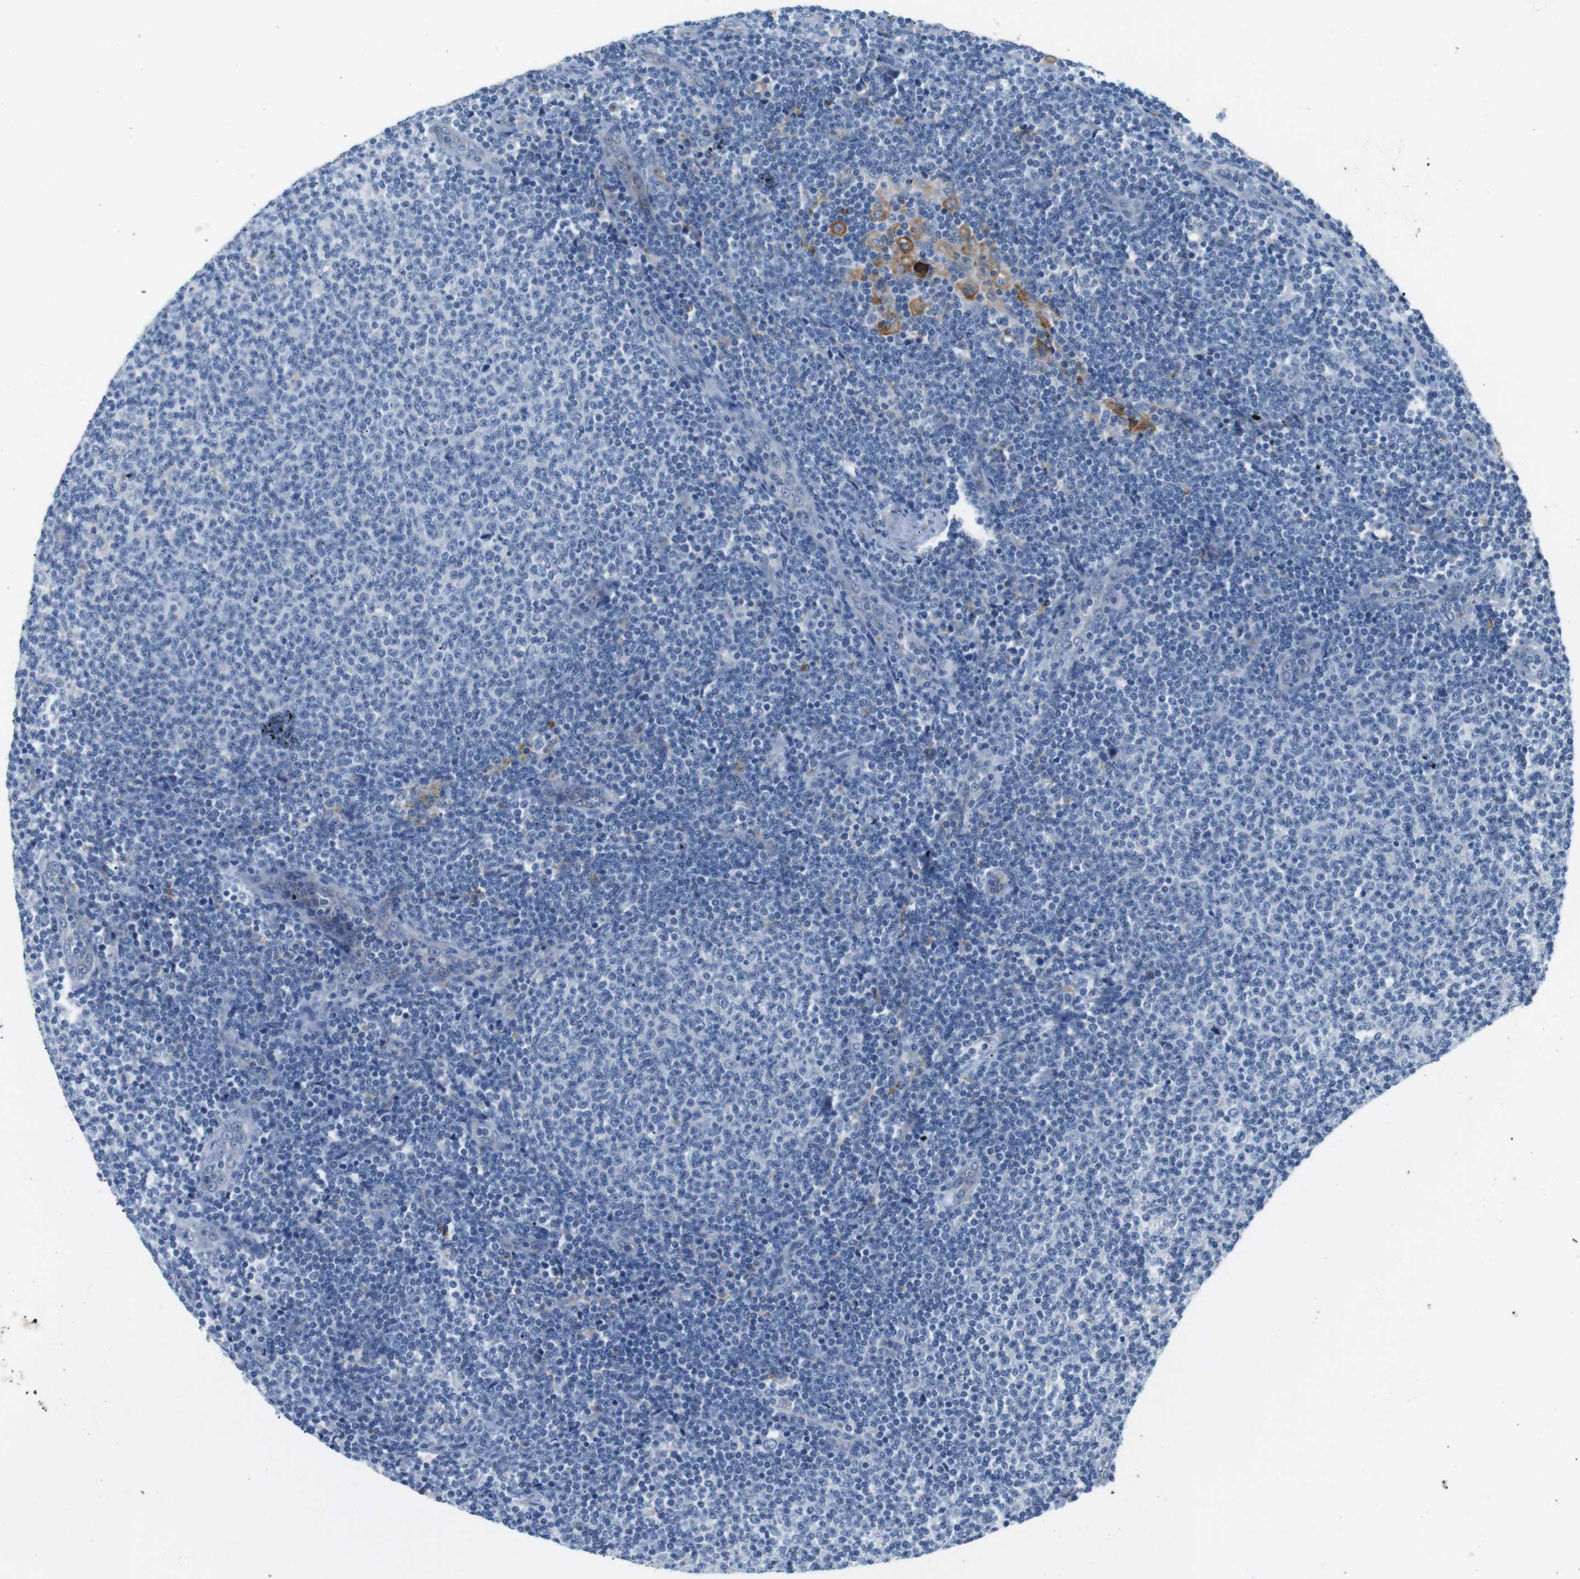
{"staining": {"intensity": "negative", "quantity": "none", "location": "none"}, "tissue": "lymphoma", "cell_type": "Tumor cells", "image_type": "cancer", "snomed": [{"axis": "morphology", "description": "Malignant lymphoma, non-Hodgkin's type, Low grade"}, {"axis": "topography", "description": "Lymph node"}], "caption": "Lymphoma was stained to show a protein in brown. There is no significant expression in tumor cells.", "gene": "FCGRT", "patient": {"sex": "male", "age": 66}}